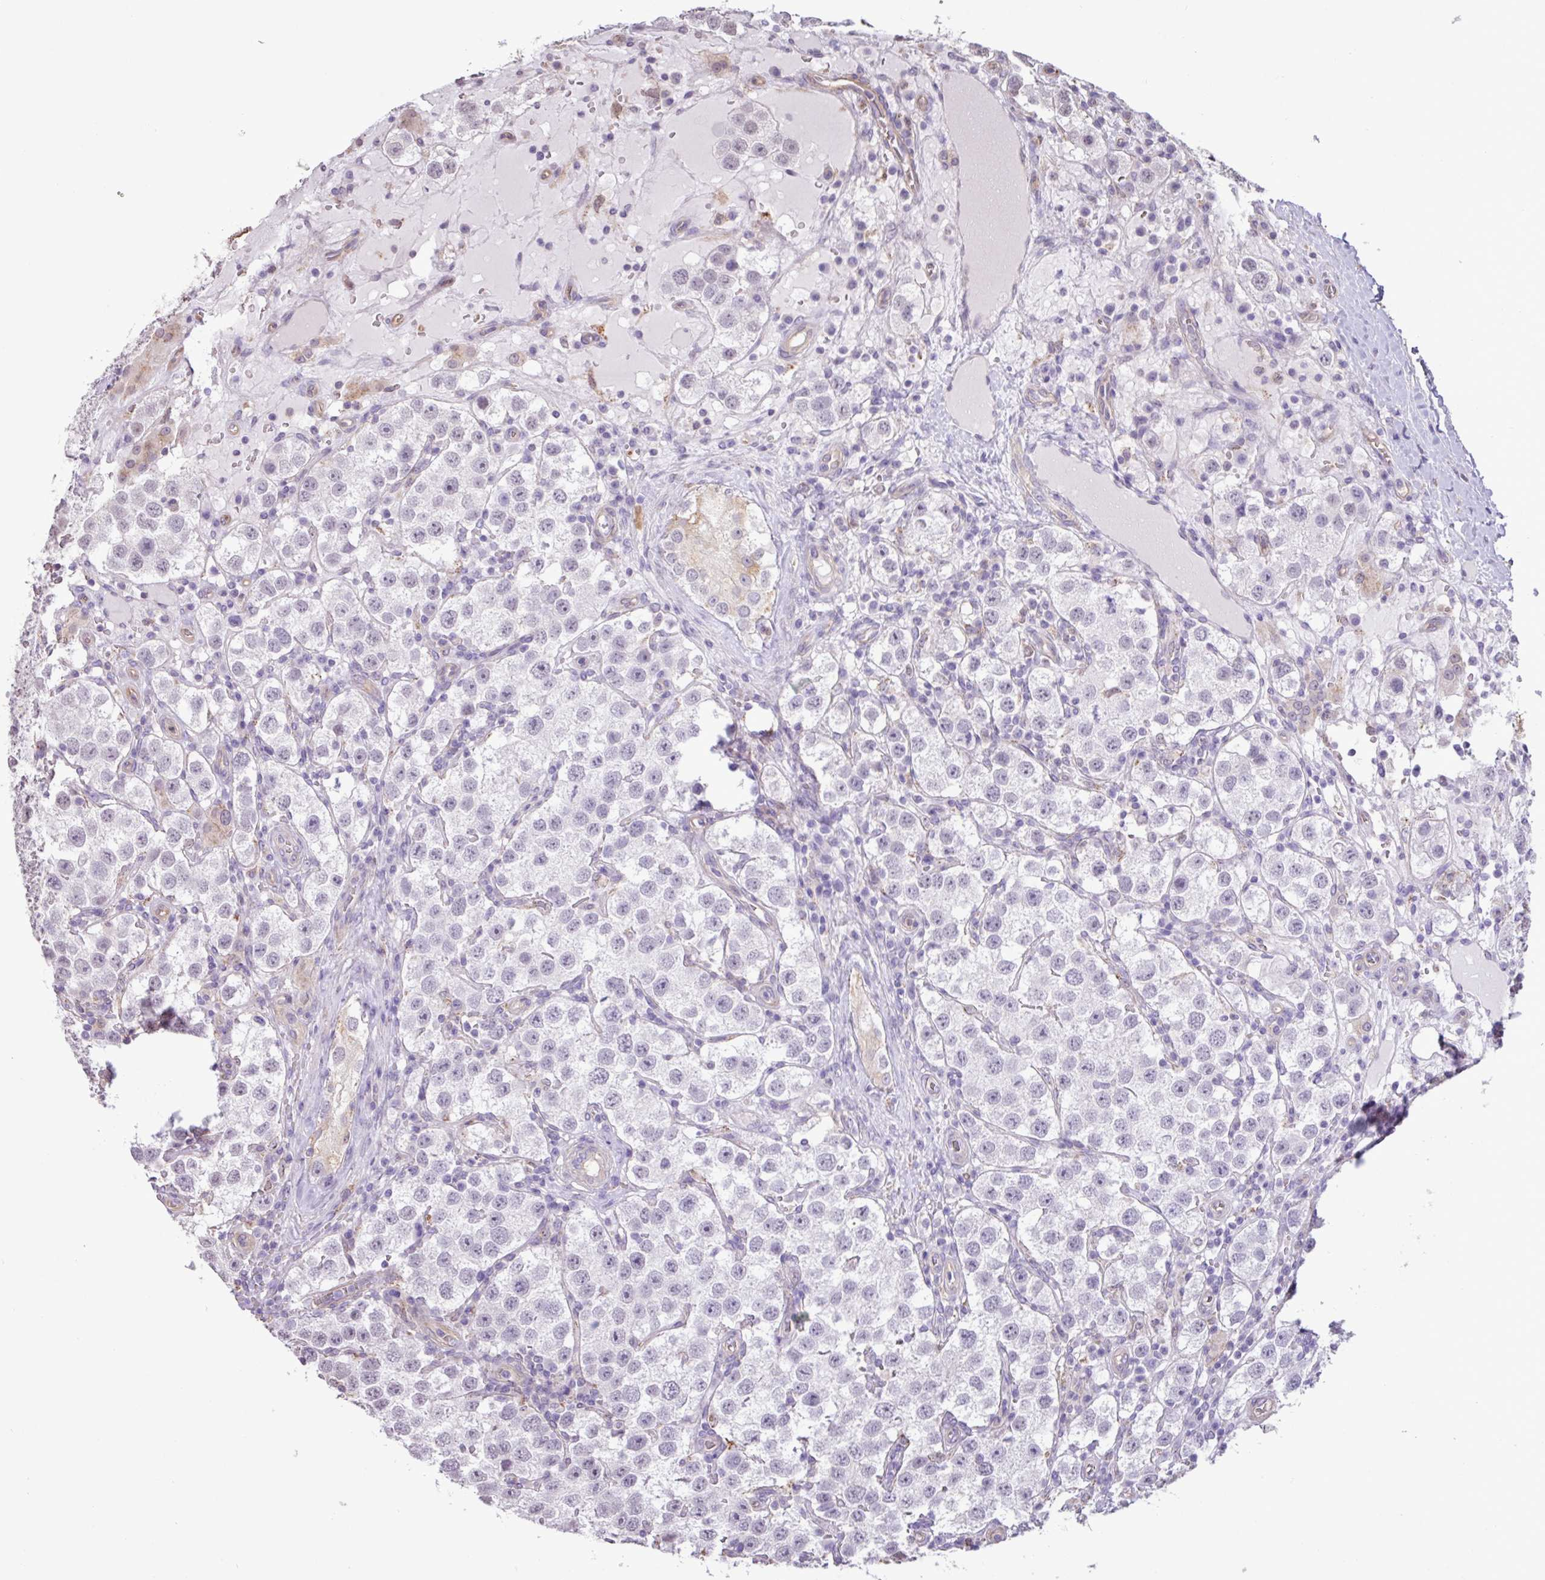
{"staining": {"intensity": "negative", "quantity": "none", "location": "none"}, "tissue": "testis cancer", "cell_type": "Tumor cells", "image_type": "cancer", "snomed": [{"axis": "morphology", "description": "Seminoma, NOS"}, {"axis": "topography", "description": "Testis"}], "caption": "Immunohistochemical staining of testis cancer (seminoma) demonstrates no significant positivity in tumor cells.", "gene": "CHST11", "patient": {"sex": "male", "age": 37}}